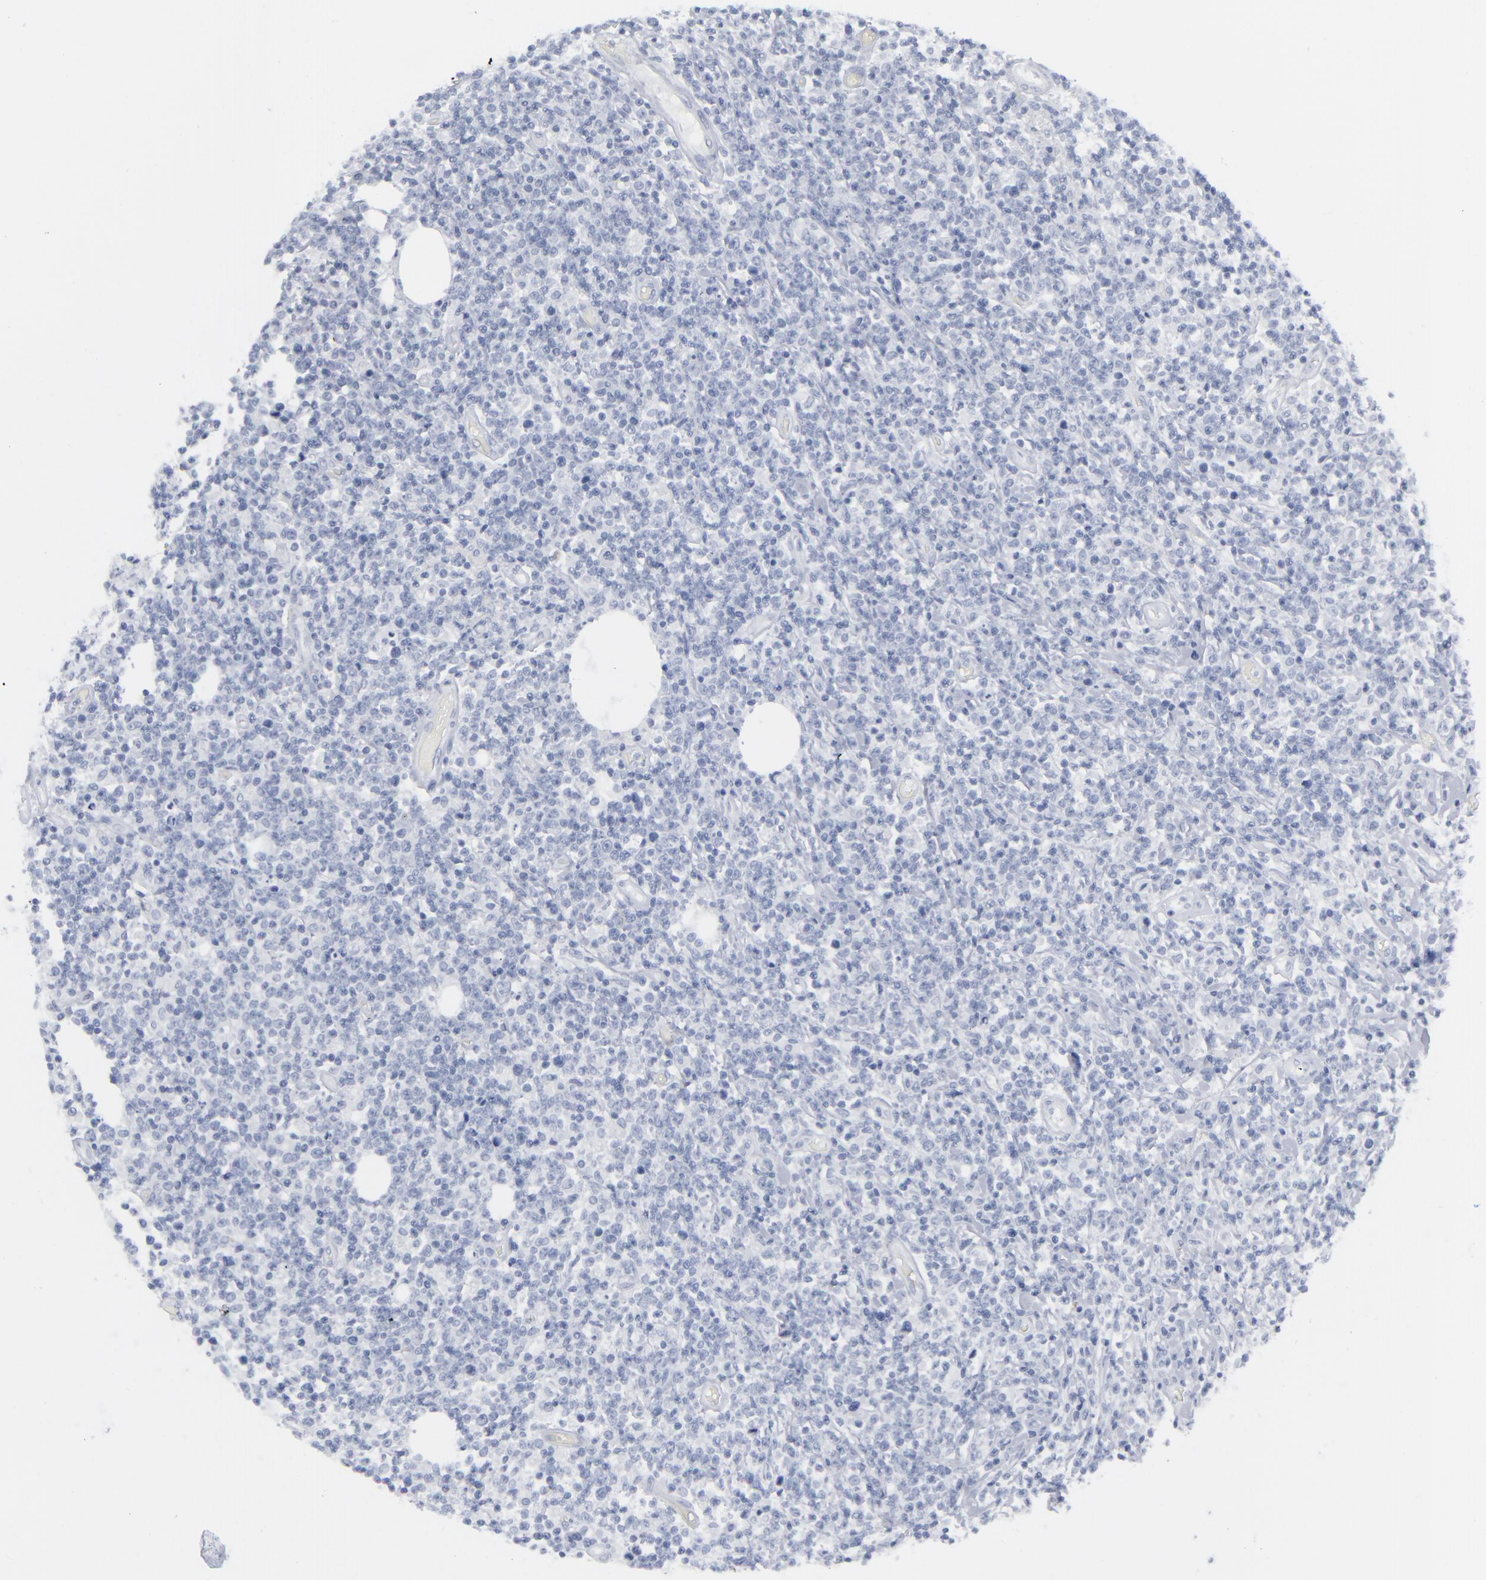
{"staining": {"intensity": "negative", "quantity": "none", "location": "none"}, "tissue": "lymphoma", "cell_type": "Tumor cells", "image_type": "cancer", "snomed": [{"axis": "morphology", "description": "Malignant lymphoma, non-Hodgkin's type, High grade"}, {"axis": "topography", "description": "Colon"}], "caption": "High magnification brightfield microscopy of high-grade malignant lymphoma, non-Hodgkin's type stained with DAB (brown) and counterstained with hematoxylin (blue): tumor cells show no significant staining.", "gene": "MSLN", "patient": {"sex": "male", "age": 82}}